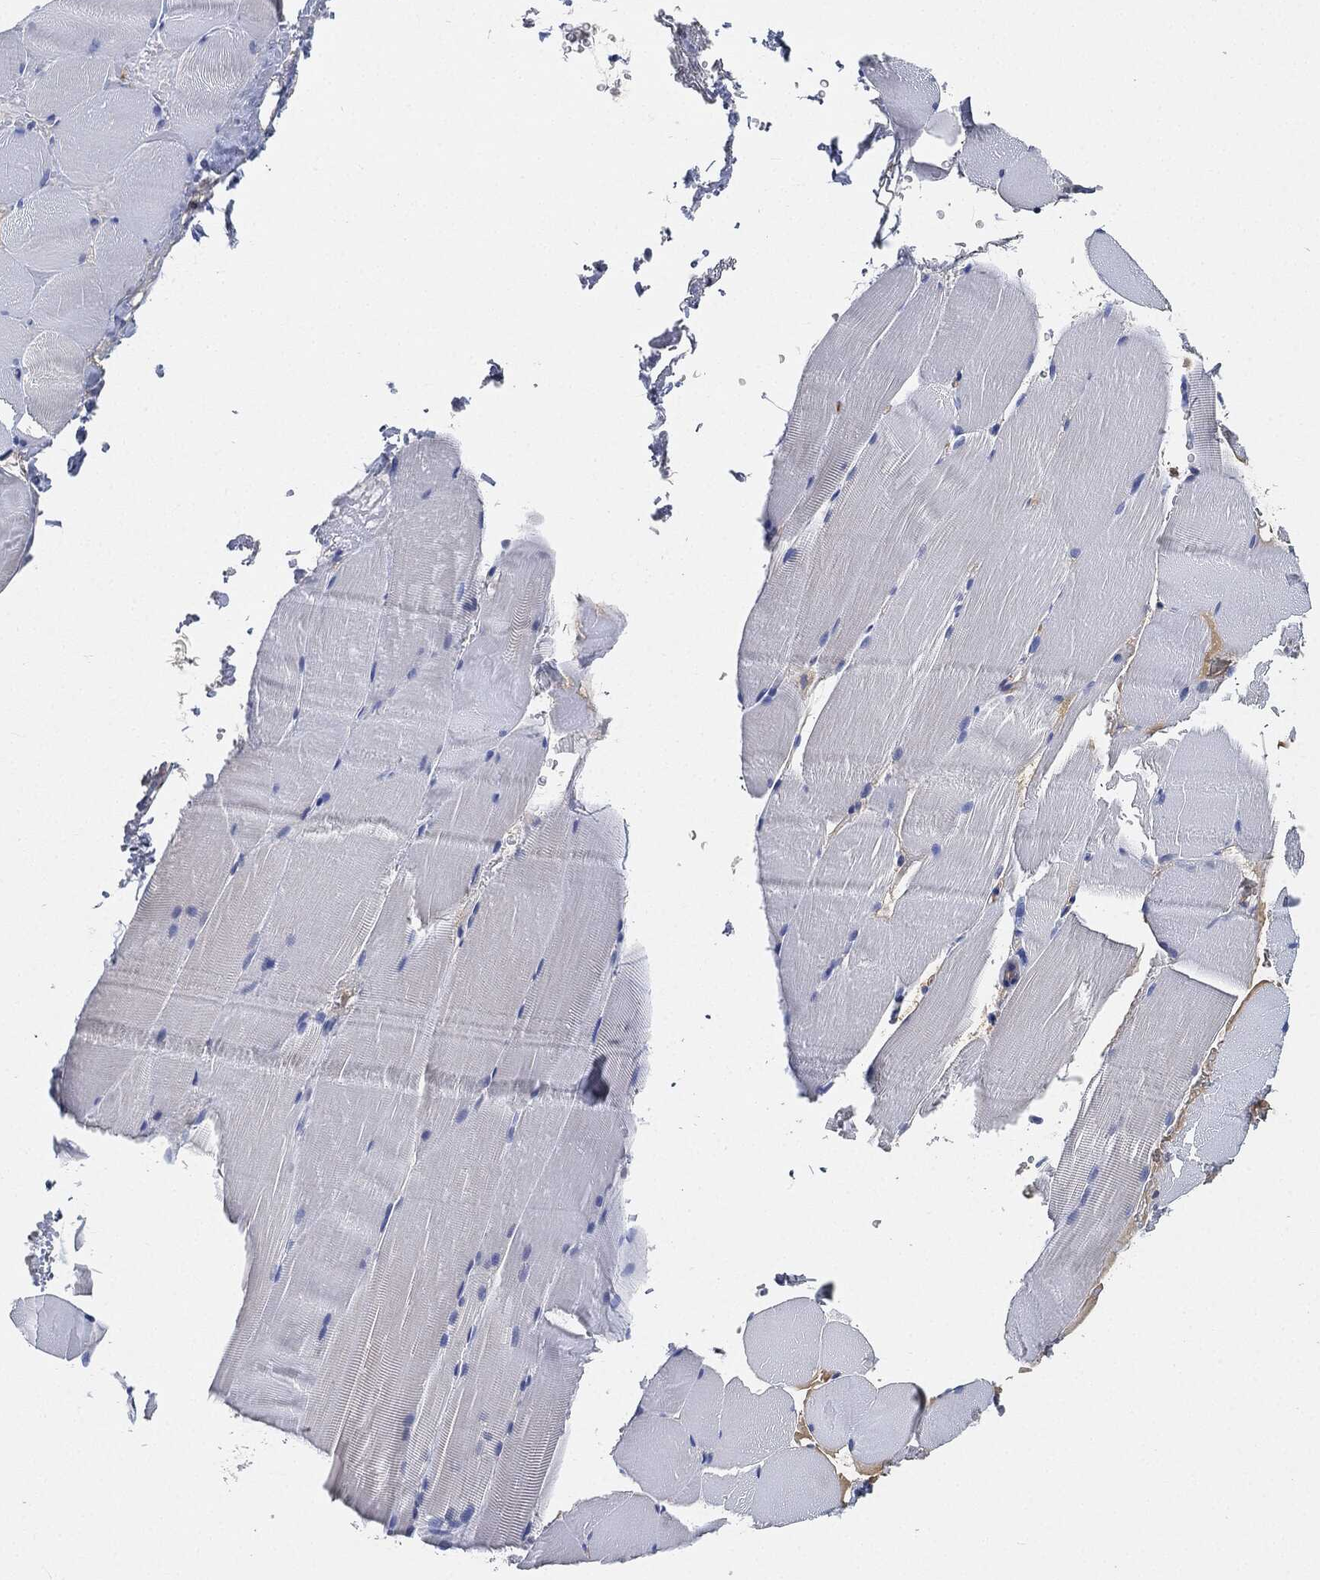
{"staining": {"intensity": "negative", "quantity": "none", "location": "none"}, "tissue": "skeletal muscle", "cell_type": "Myocytes", "image_type": "normal", "snomed": [{"axis": "morphology", "description": "Normal tissue, NOS"}, {"axis": "topography", "description": "Skeletal muscle"}], "caption": "IHC histopathology image of benign human skeletal muscle stained for a protein (brown), which demonstrates no staining in myocytes.", "gene": "IGLV6", "patient": {"sex": "female", "age": 37}}